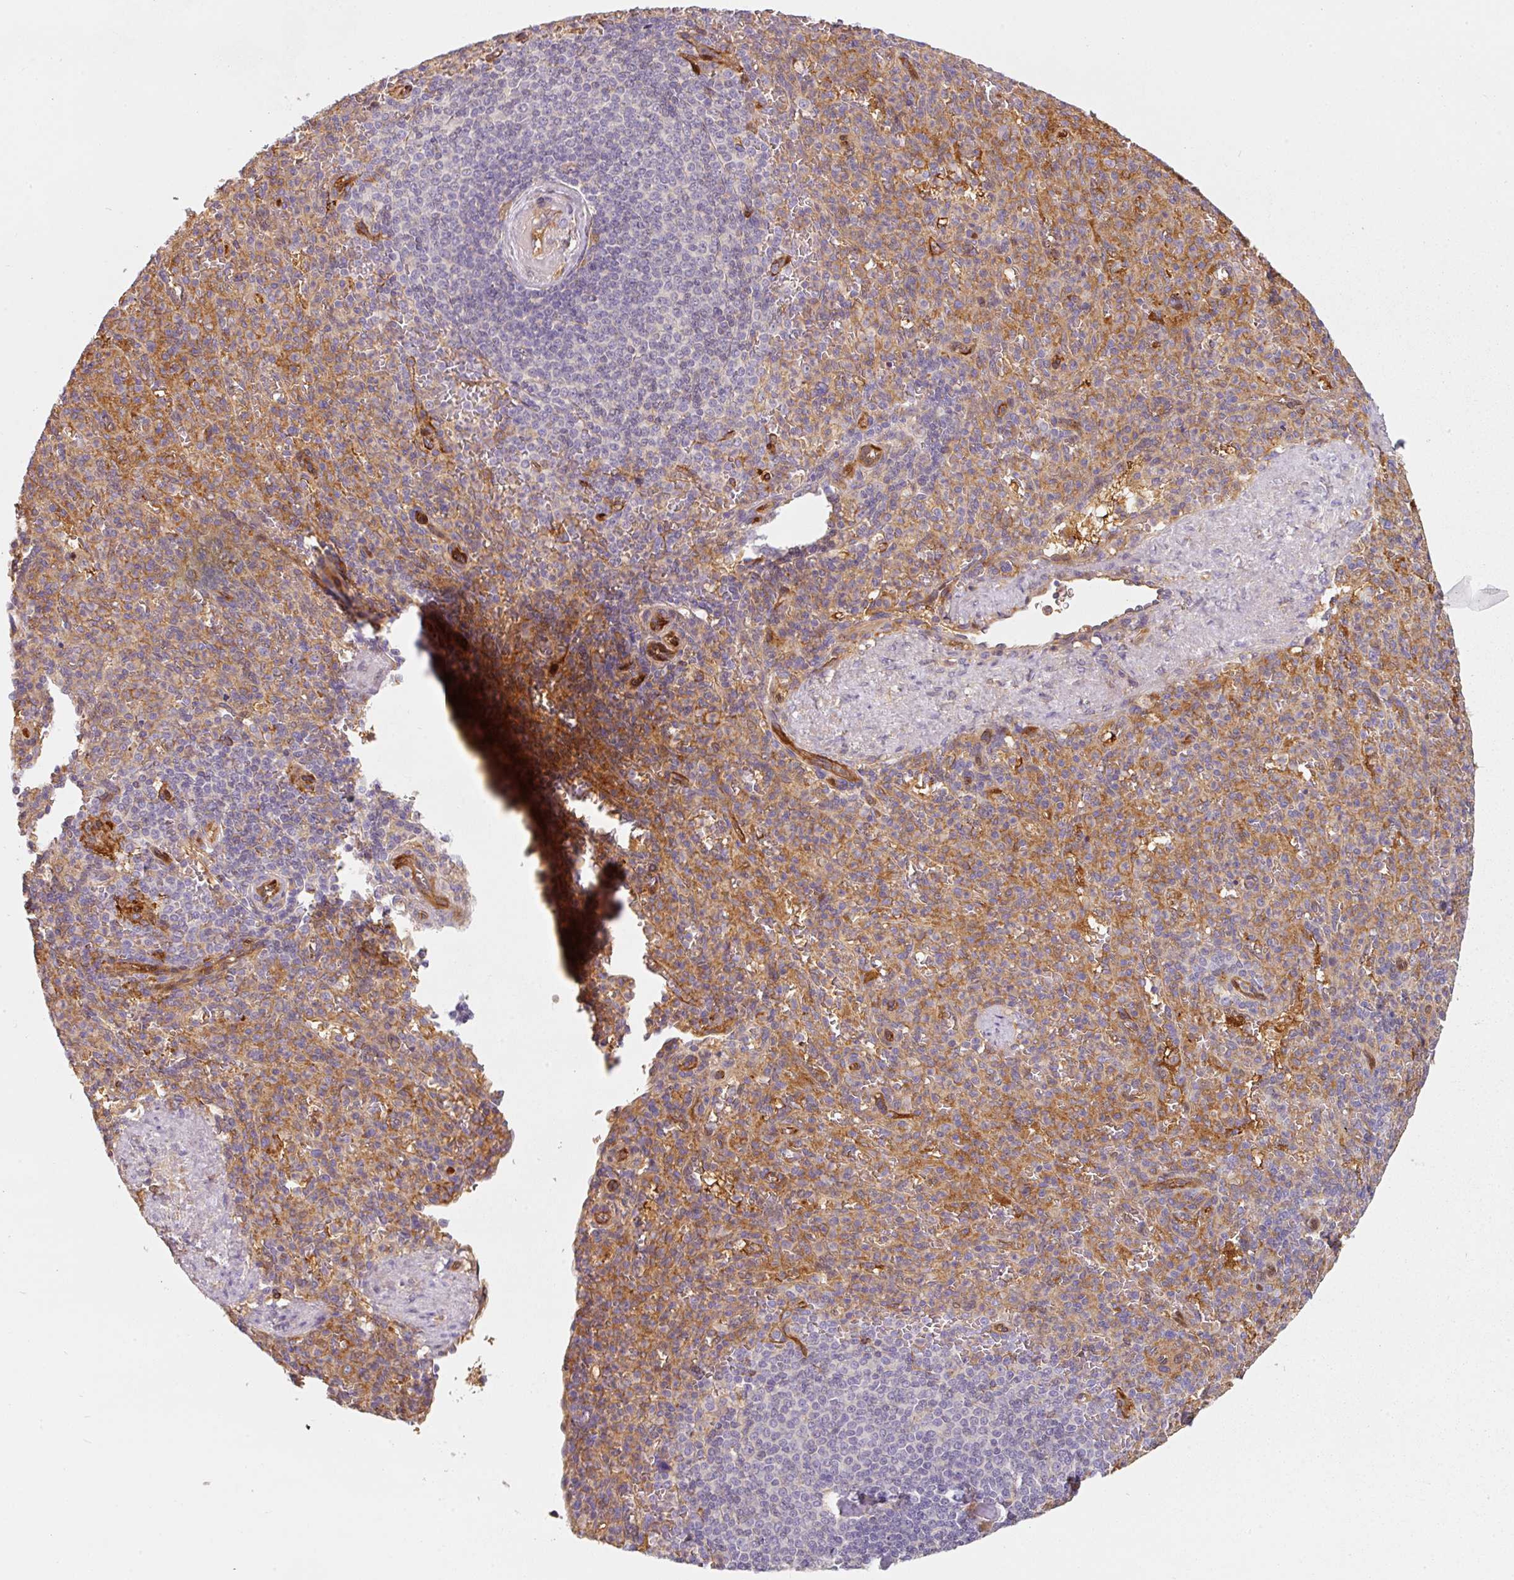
{"staining": {"intensity": "moderate", "quantity": "<25%", "location": "cytoplasmic/membranous"}, "tissue": "spleen", "cell_type": "Cells in red pulp", "image_type": "normal", "snomed": [{"axis": "morphology", "description": "Normal tissue, NOS"}, {"axis": "topography", "description": "Spleen"}], "caption": "A high-resolution photomicrograph shows immunohistochemistry (IHC) staining of benign spleen, which shows moderate cytoplasmic/membranous staining in approximately <25% of cells in red pulp. (DAB (3,3'-diaminobenzidine) = brown stain, brightfield microscopy at high magnification).", "gene": "IQGAP2", "patient": {"sex": "female", "age": 74}}